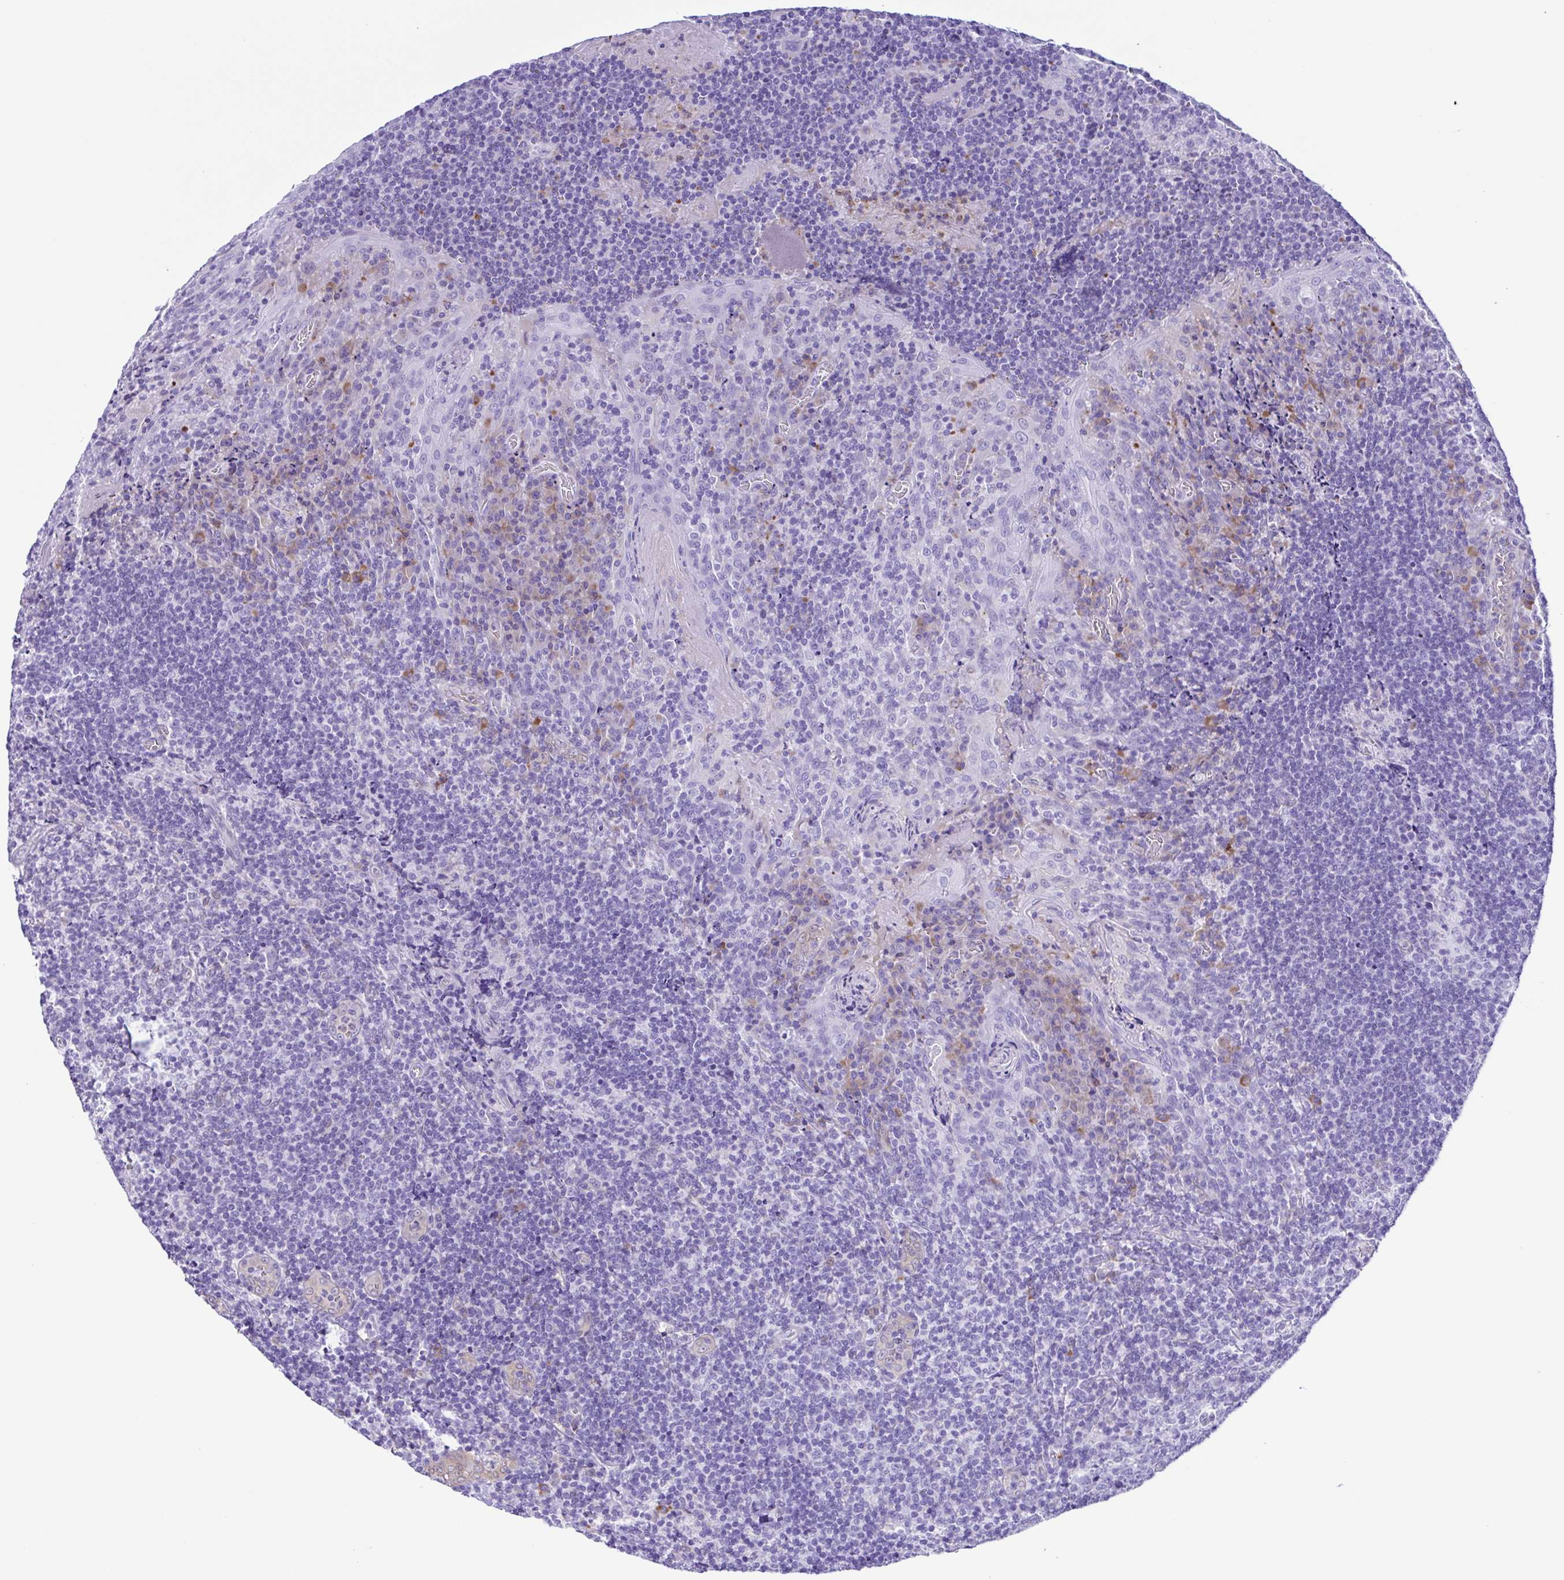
{"staining": {"intensity": "negative", "quantity": "none", "location": "none"}, "tissue": "tonsil", "cell_type": "Germinal center cells", "image_type": "normal", "snomed": [{"axis": "morphology", "description": "Normal tissue, NOS"}, {"axis": "topography", "description": "Tonsil"}], "caption": "Germinal center cells show no significant protein staining in normal tonsil. Nuclei are stained in blue.", "gene": "GPR17", "patient": {"sex": "male", "age": 17}}